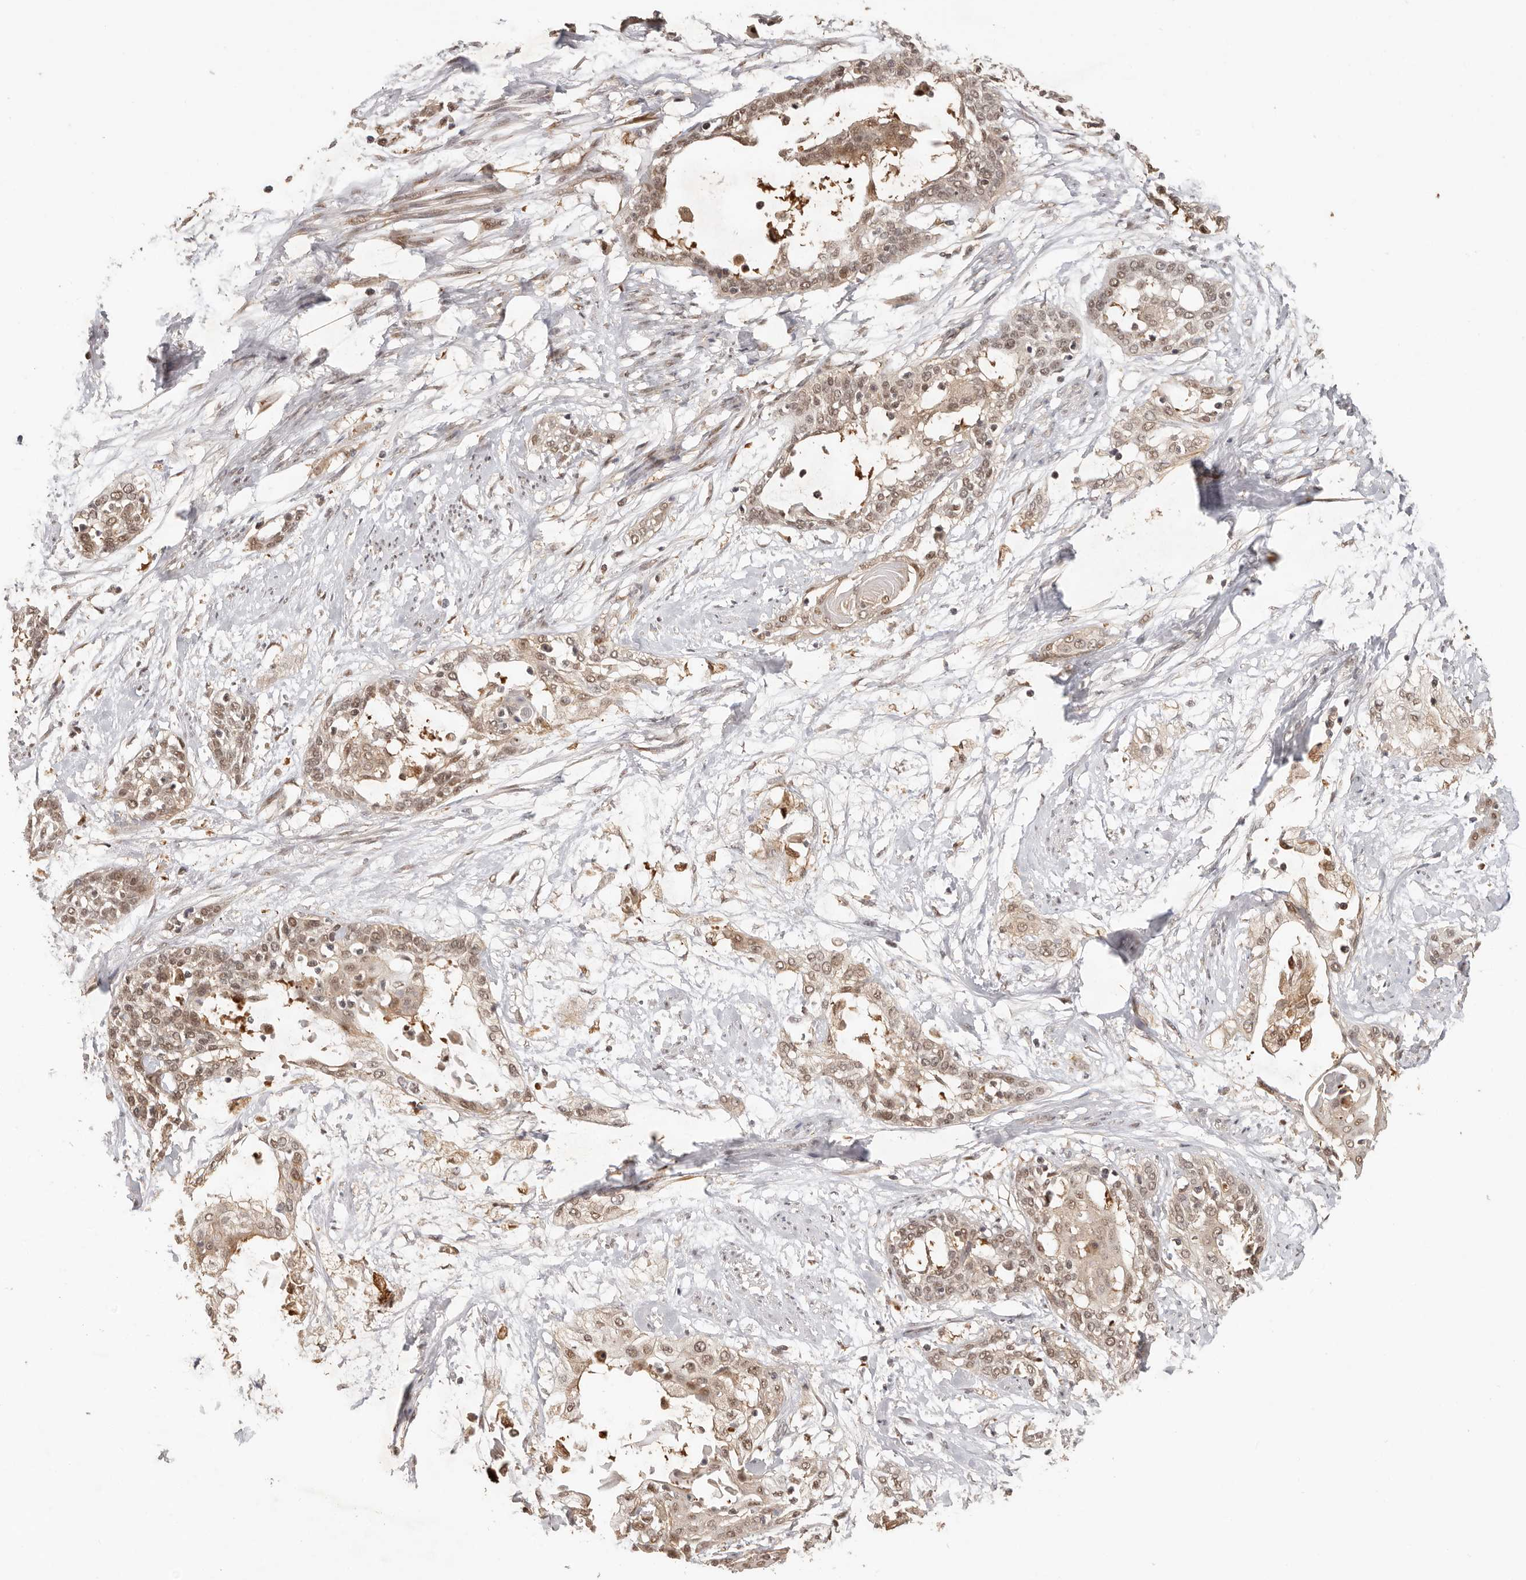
{"staining": {"intensity": "moderate", "quantity": ">75%", "location": "nuclear"}, "tissue": "cervical cancer", "cell_type": "Tumor cells", "image_type": "cancer", "snomed": [{"axis": "morphology", "description": "Squamous cell carcinoma, NOS"}, {"axis": "topography", "description": "Cervix"}], "caption": "This histopathology image demonstrates cervical cancer (squamous cell carcinoma) stained with immunohistochemistry (IHC) to label a protein in brown. The nuclear of tumor cells show moderate positivity for the protein. Nuclei are counter-stained blue.", "gene": "PSMA5", "patient": {"sex": "female", "age": 57}}